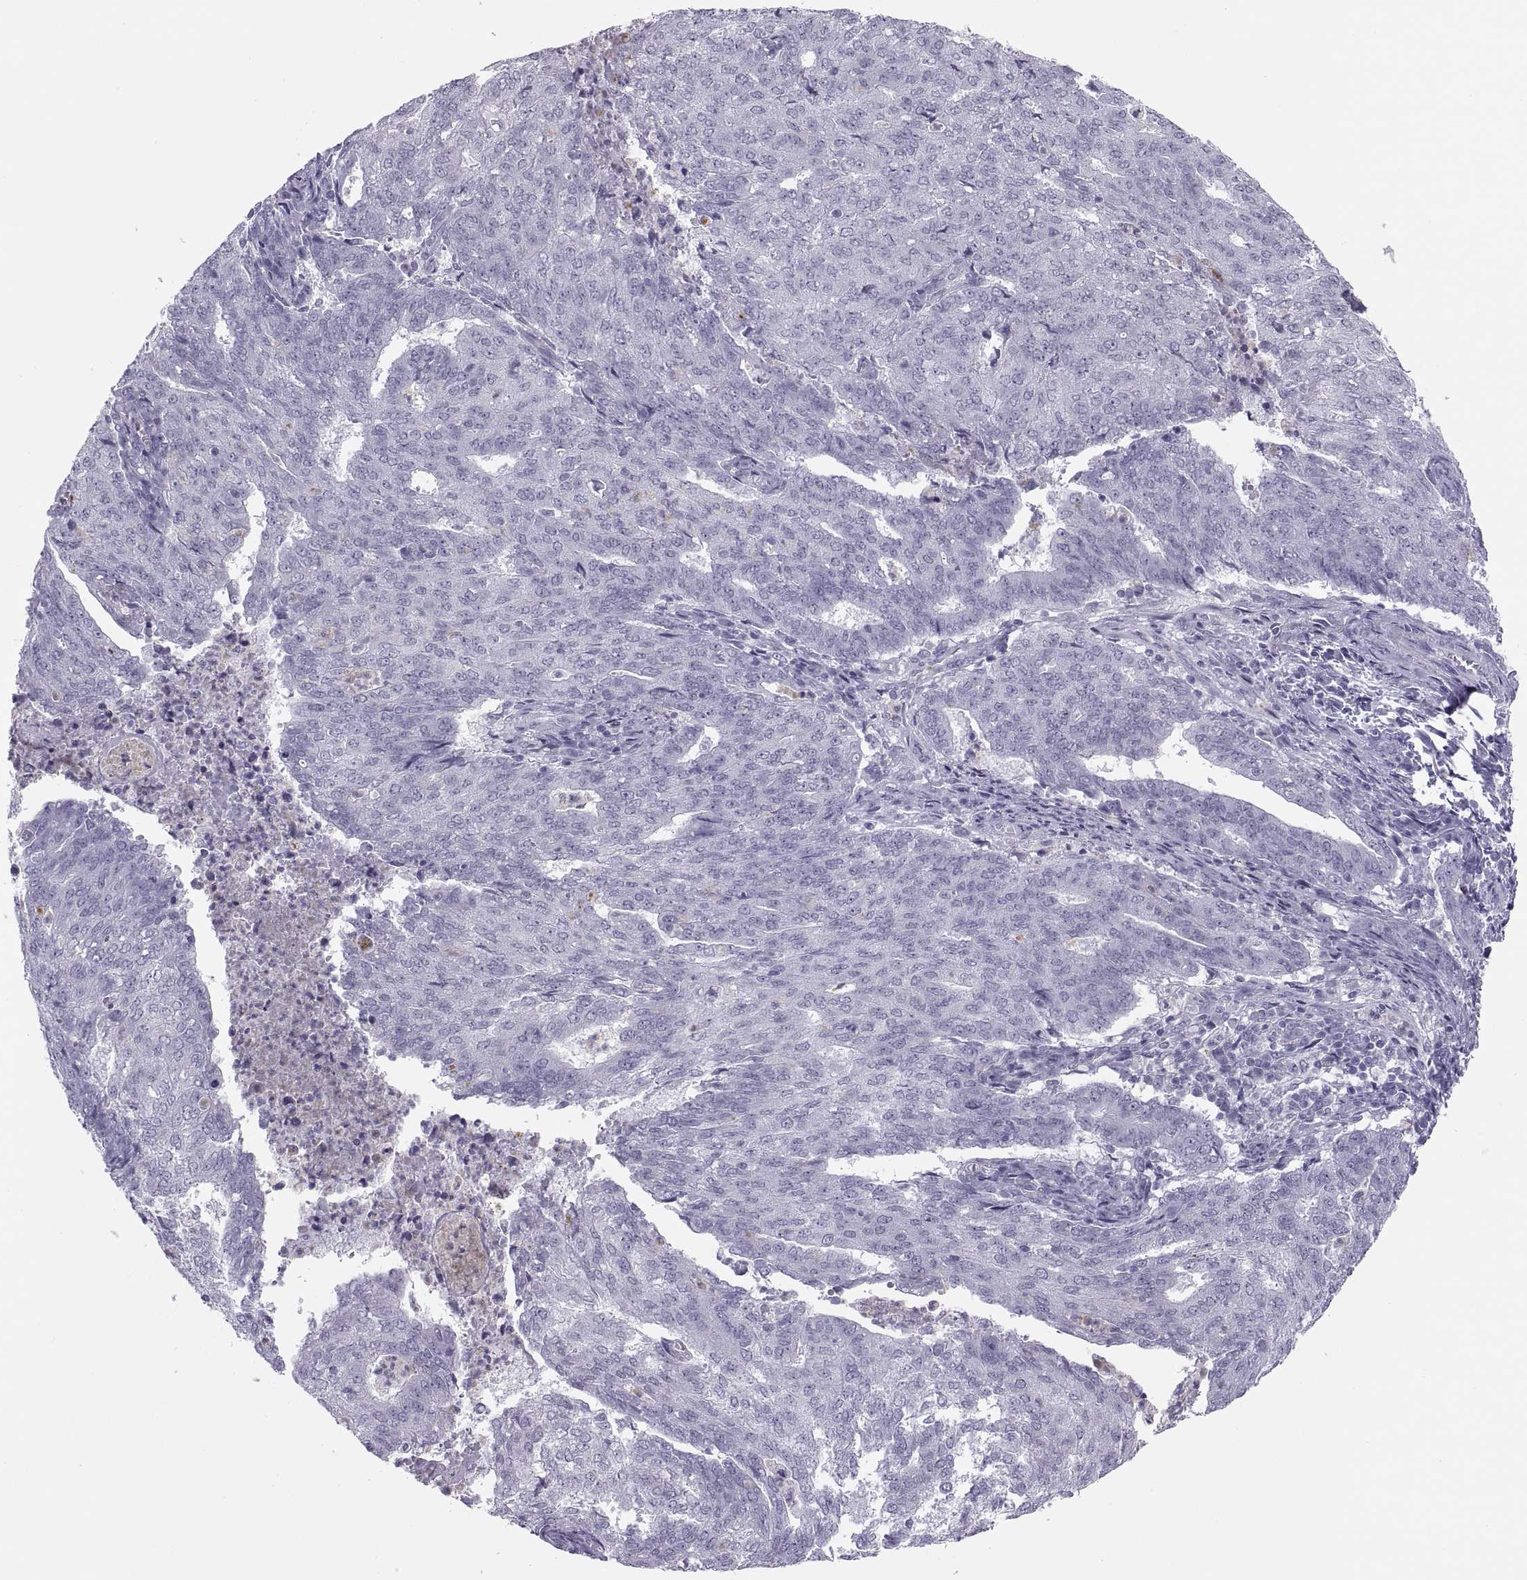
{"staining": {"intensity": "negative", "quantity": "none", "location": "none"}, "tissue": "endometrial cancer", "cell_type": "Tumor cells", "image_type": "cancer", "snomed": [{"axis": "morphology", "description": "Adenocarcinoma, NOS"}, {"axis": "topography", "description": "Endometrium"}], "caption": "Protein analysis of endometrial cancer (adenocarcinoma) demonstrates no significant positivity in tumor cells. (DAB immunohistochemistry, high magnification).", "gene": "C3orf22", "patient": {"sex": "female", "age": 82}}